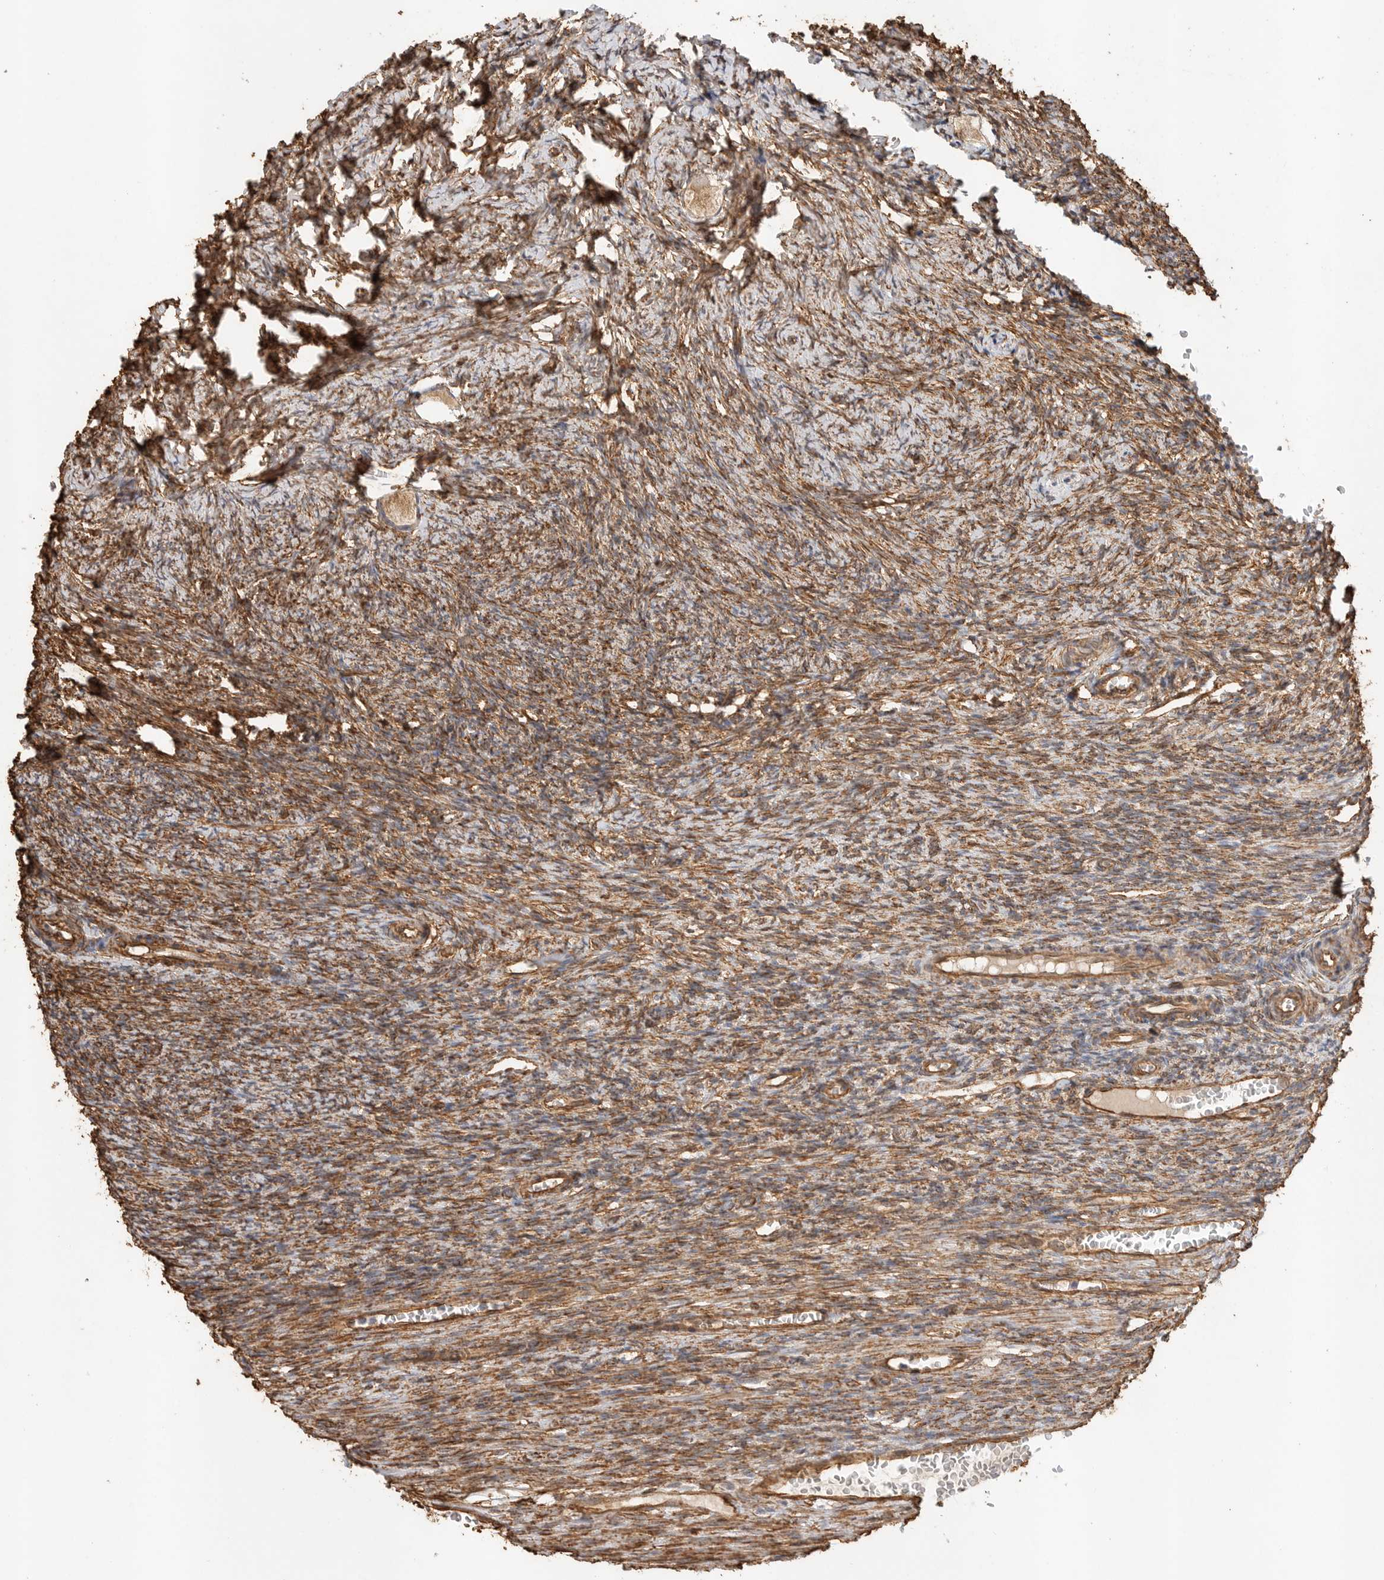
{"staining": {"intensity": "moderate", "quantity": ">75%", "location": "cytoplasmic/membranous"}, "tissue": "ovary", "cell_type": "Follicle cells", "image_type": "normal", "snomed": [{"axis": "morphology", "description": "Normal tissue, NOS"}, {"axis": "topography", "description": "Ovary"}], "caption": "An image of ovary stained for a protein reveals moderate cytoplasmic/membranous brown staining in follicle cells. (DAB (3,3'-diaminobenzidine) IHC with brightfield microscopy, high magnification).", "gene": "JMJD4", "patient": {"sex": "female", "age": 27}}